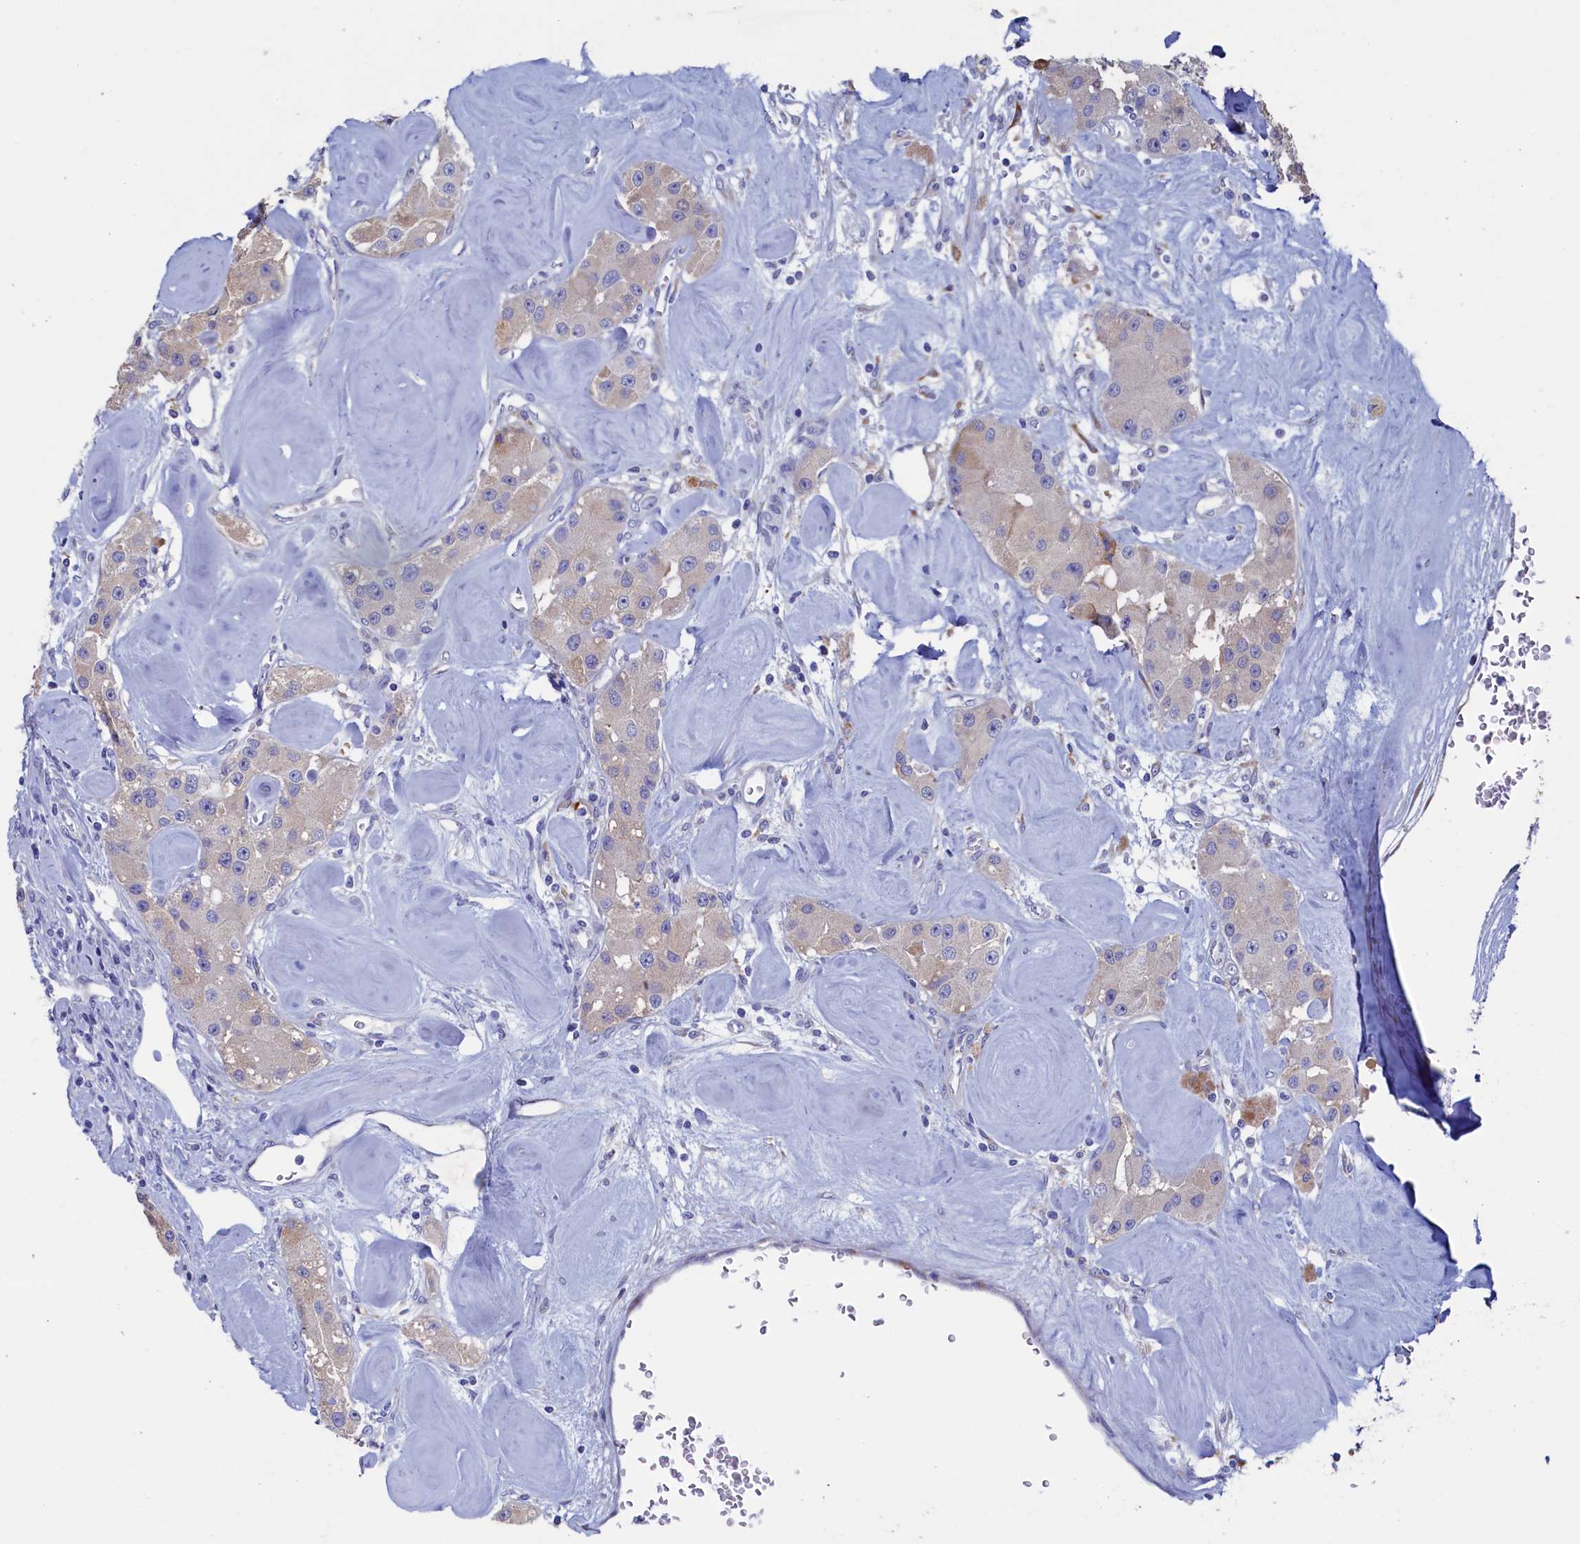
{"staining": {"intensity": "negative", "quantity": "none", "location": "none"}, "tissue": "carcinoid", "cell_type": "Tumor cells", "image_type": "cancer", "snomed": [{"axis": "morphology", "description": "Carcinoid, malignant, NOS"}, {"axis": "topography", "description": "Pancreas"}], "caption": "DAB (3,3'-diaminobenzidine) immunohistochemical staining of carcinoid (malignant) displays no significant staining in tumor cells.", "gene": "CBLIF", "patient": {"sex": "male", "age": 41}}